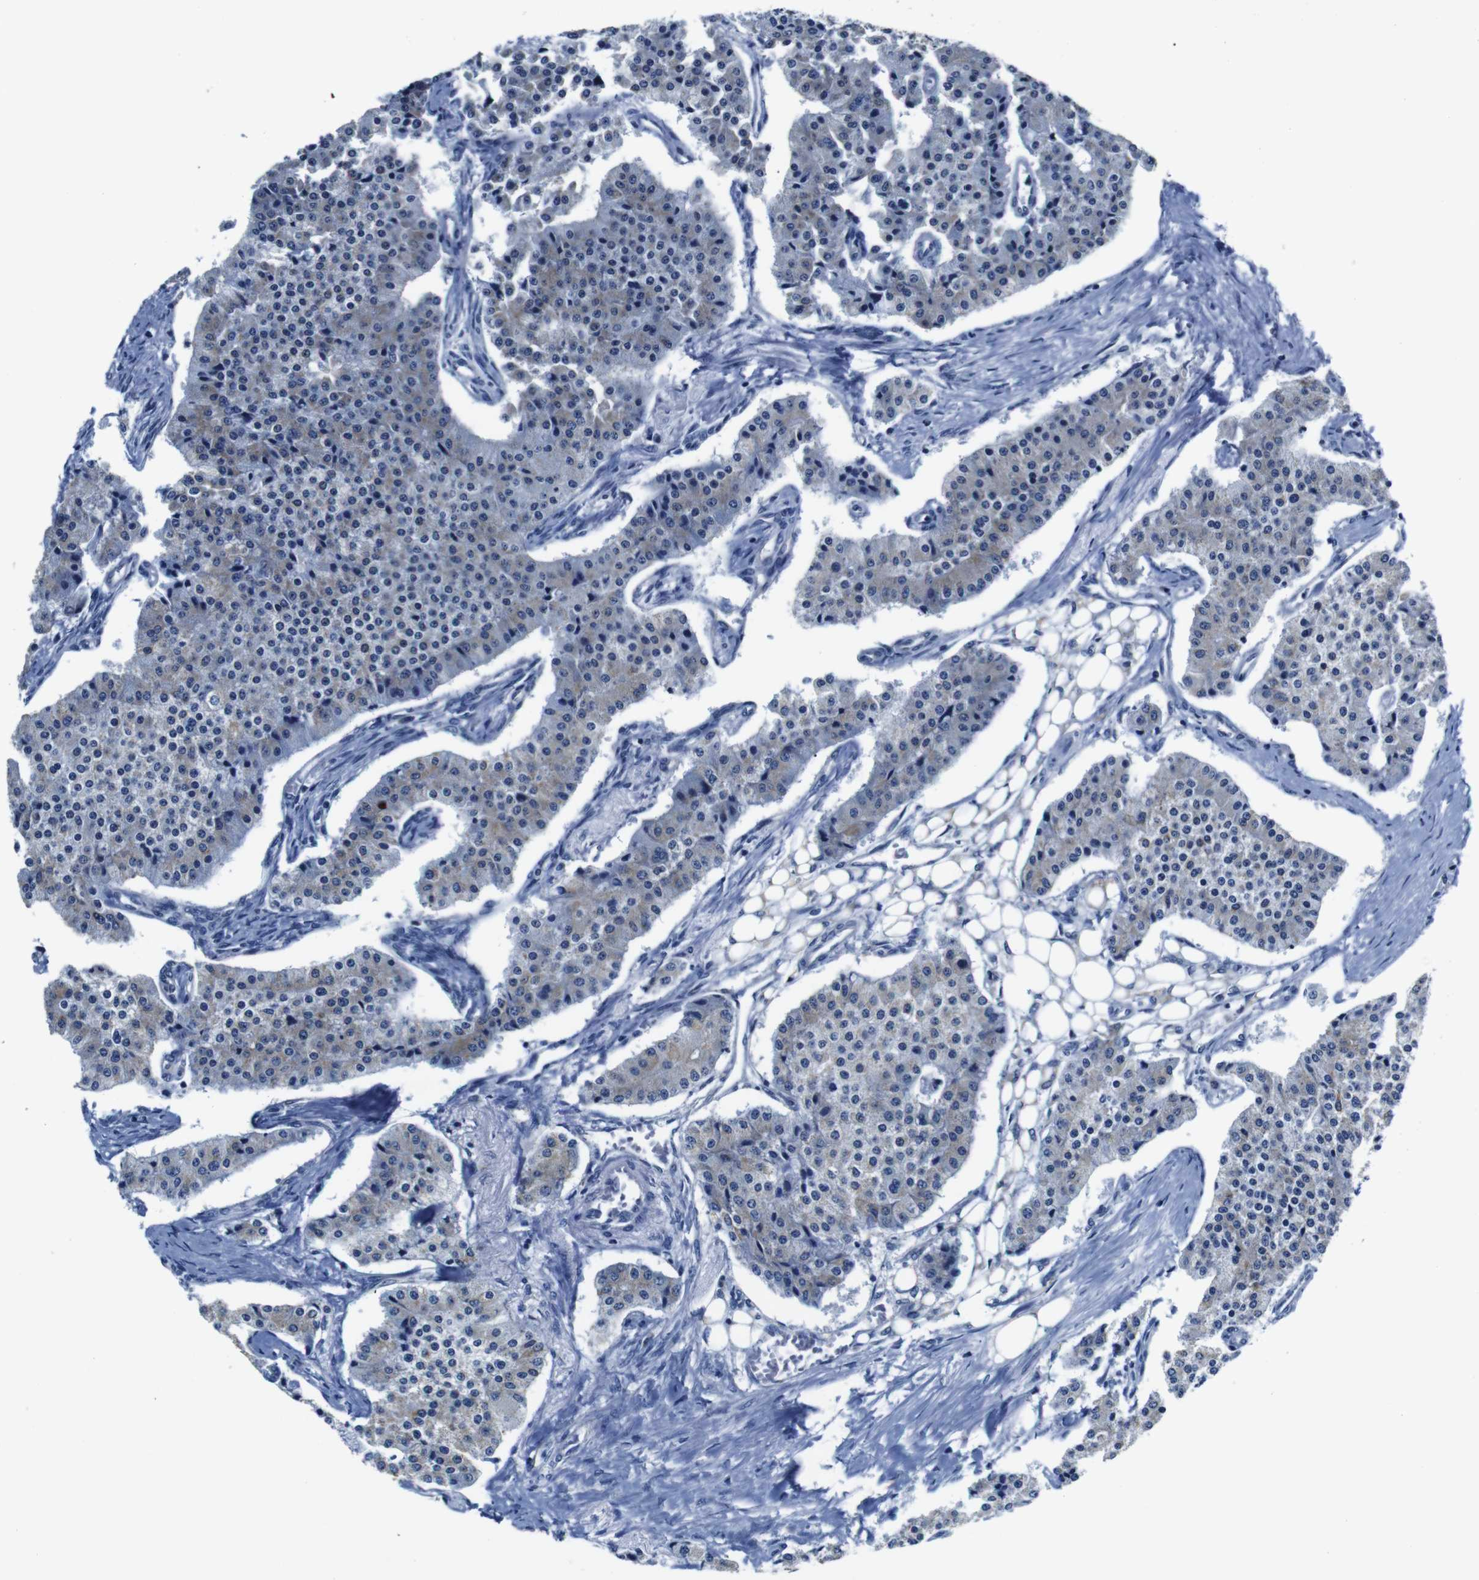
{"staining": {"intensity": "weak", "quantity": "25%-75%", "location": "cytoplasmic/membranous"}, "tissue": "carcinoid", "cell_type": "Tumor cells", "image_type": "cancer", "snomed": [{"axis": "morphology", "description": "Carcinoid, malignant, NOS"}, {"axis": "topography", "description": "Colon"}], "caption": "Protein expression analysis of human carcinoid (malignant) reveals weak cytoplasmic/membranous positivity in about 25%-75% of tumor cells.", "gene": "SNX19", "patient": {"sex": "female", "age": 52}}